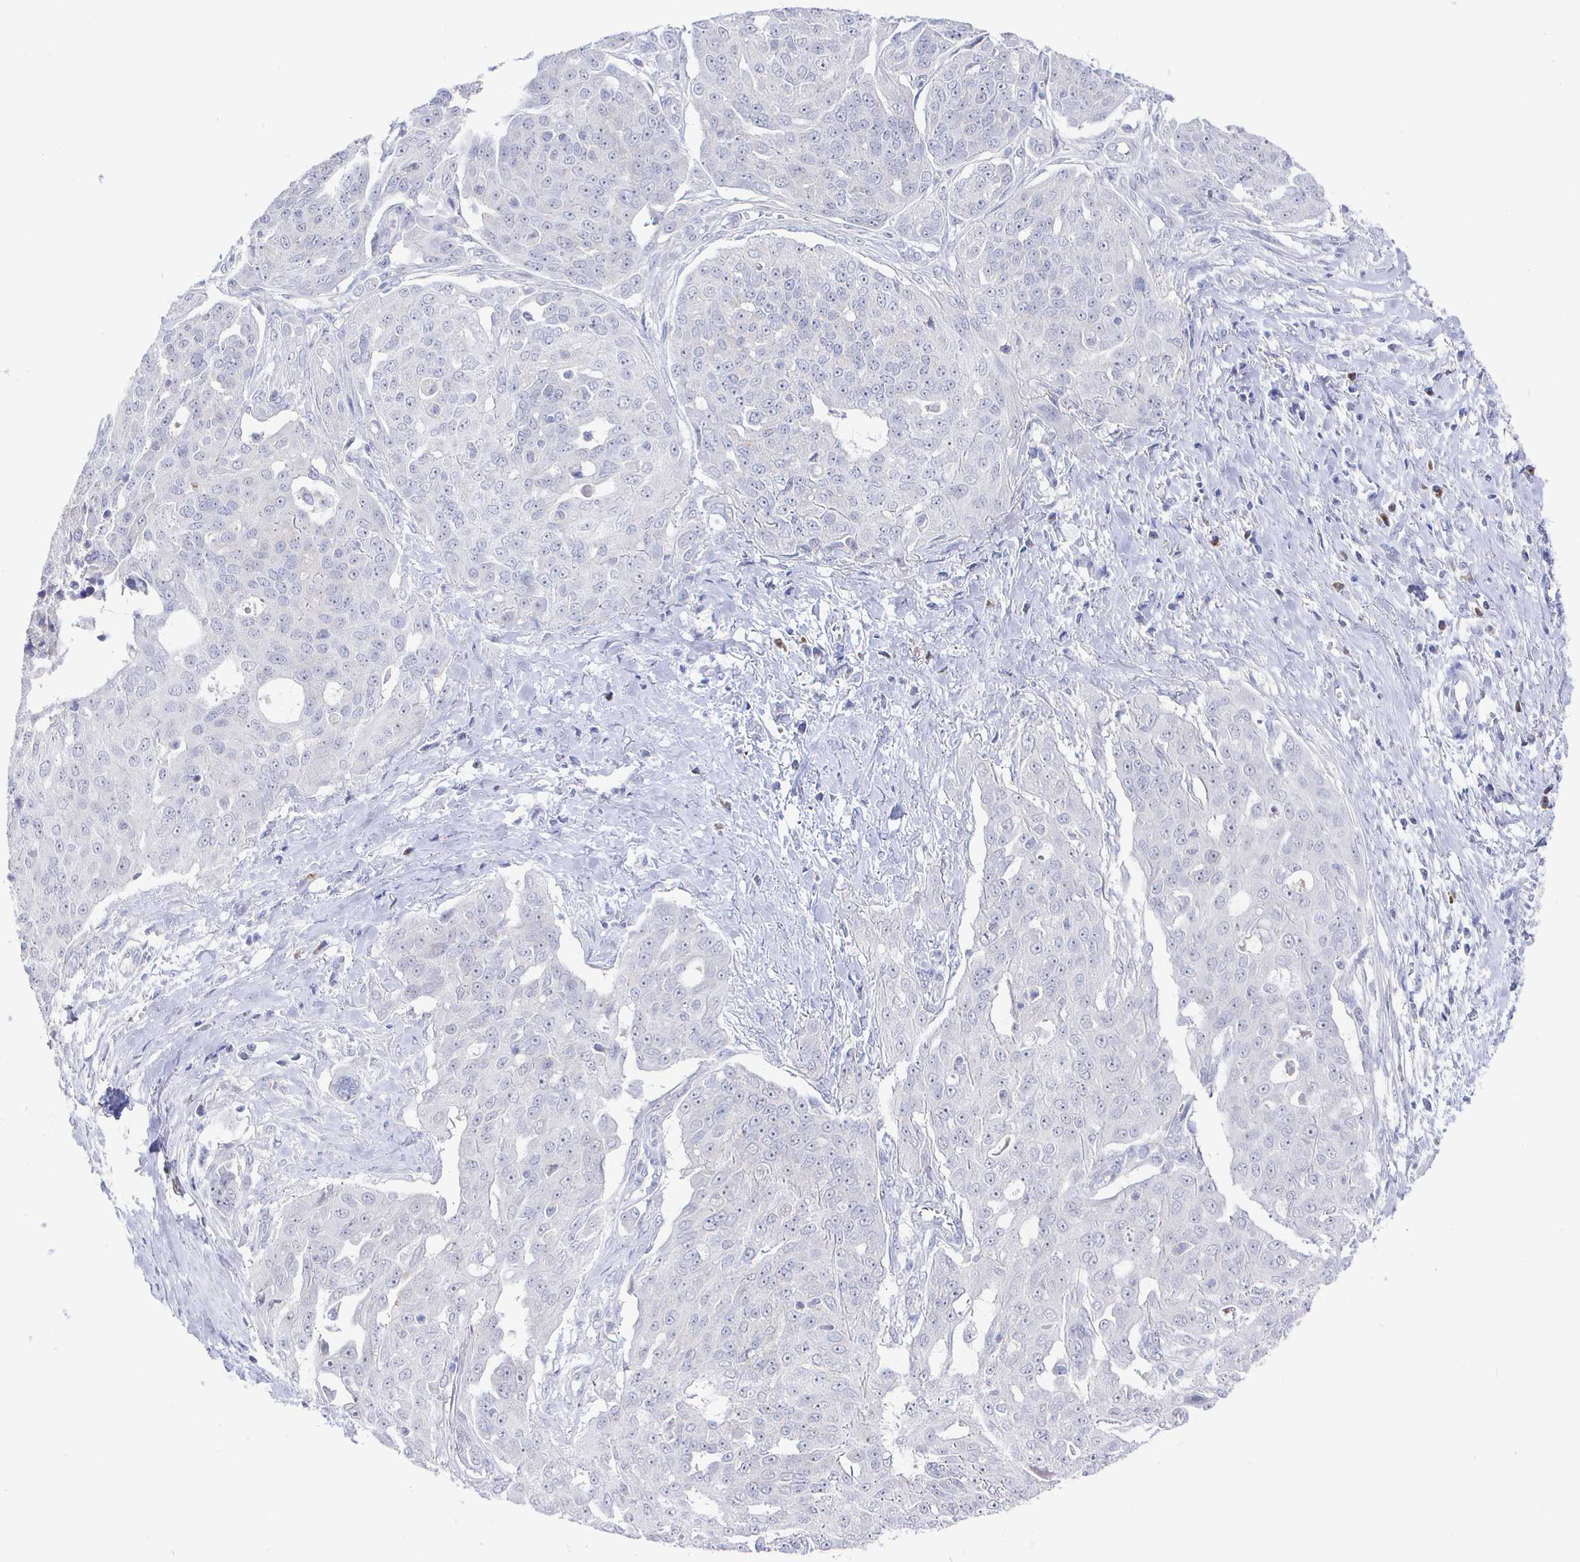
{"staining": {"intensity": "negative", "quantity": "none", "location": "none"}, "tissue": "ovarian cancer", "cell_type": "Tumor cells", "image_type": "cancer", "snomed": [{"axis": "morphology", "description": "Carcinoma, endometroid"}, {"axis": "topography", "description": "Ovary"}], "caption": "DAB (3,3'-diaminobenzidine) immunohistochemical staining of human ovarian endometroid carcinoma displays no significant expression in tumor cells.", "gene": "LRRC23", "patient": {"sex": "female", "age": 70}}